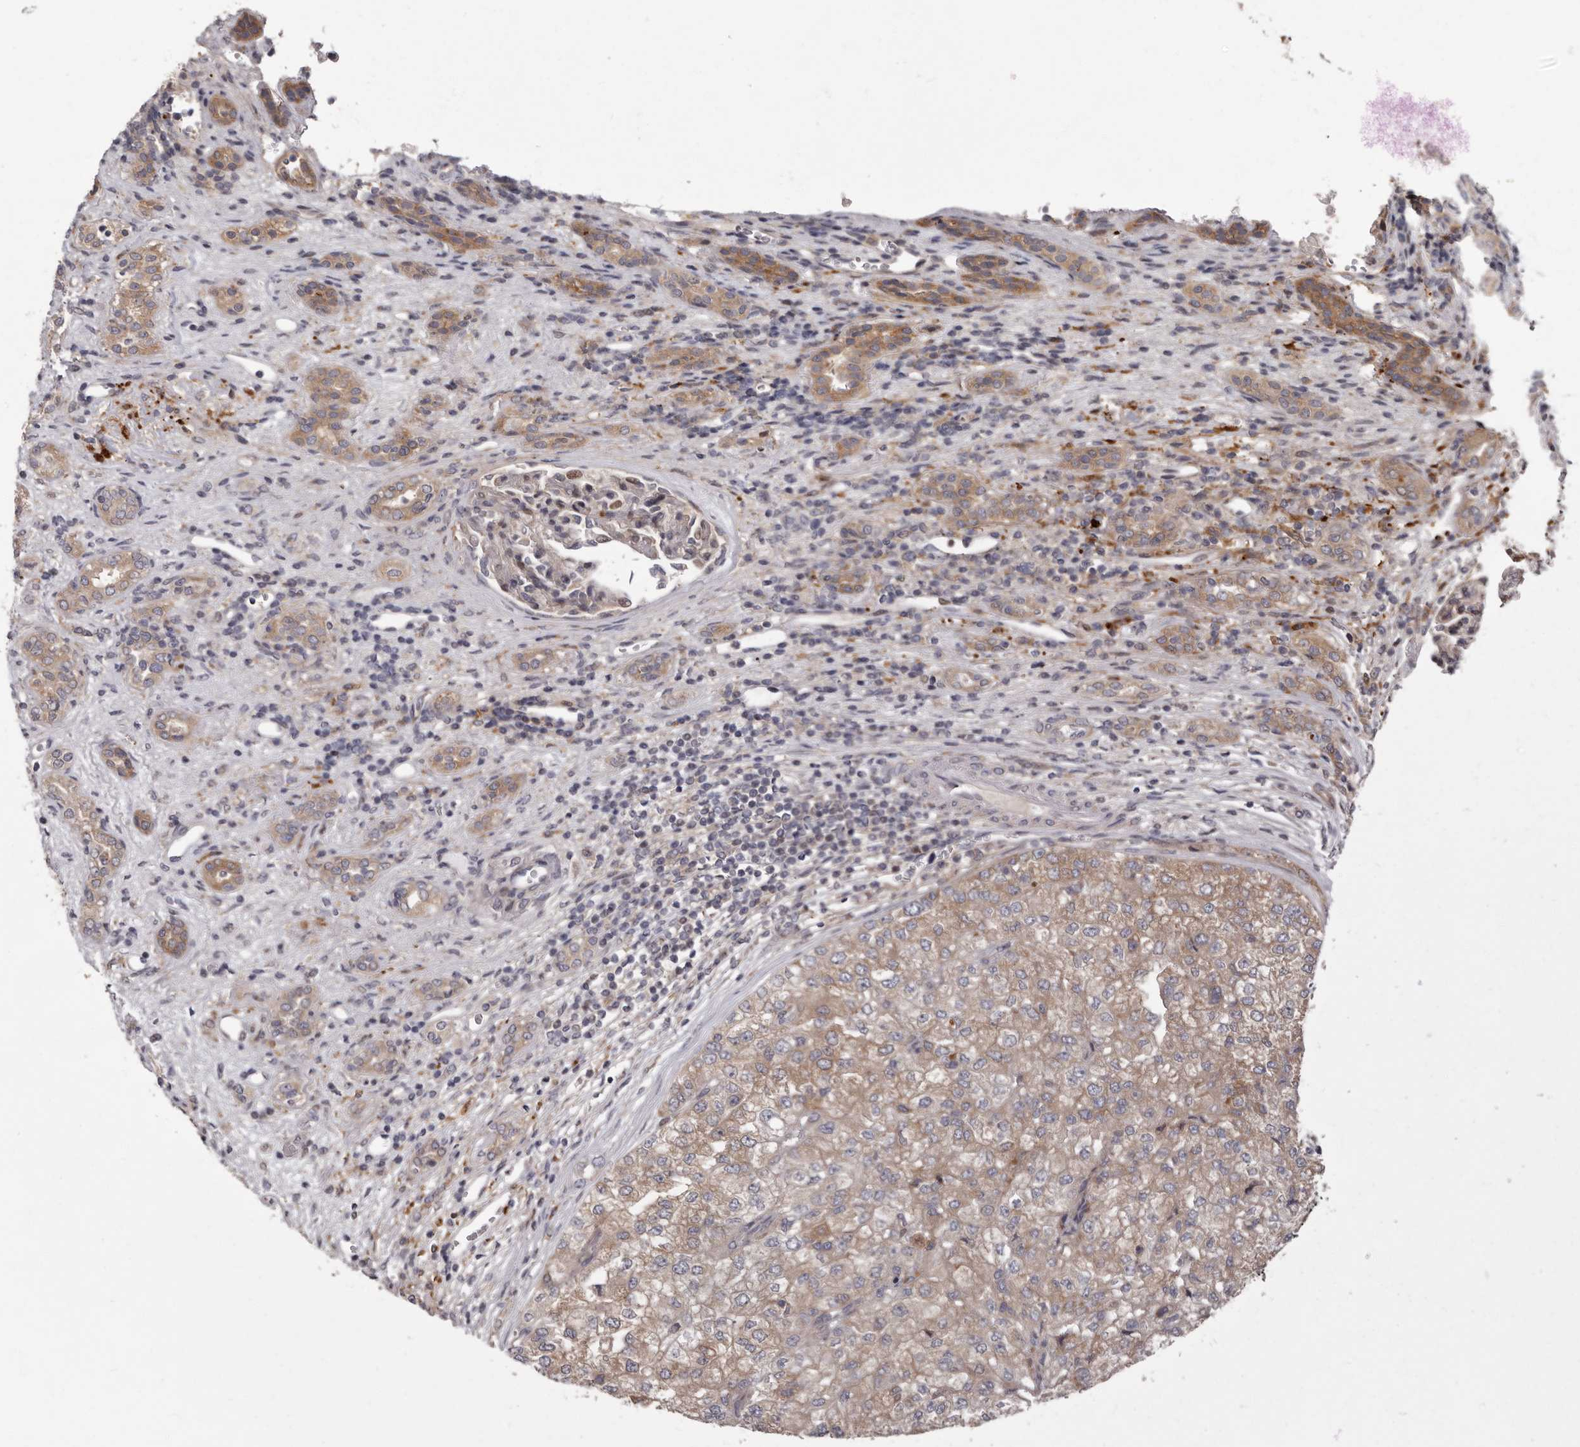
{"staining": {"intensity": "weak", "quantity": ">75%", "location": "cytoplasmic/membranous"}, "tissue": "renal cancer", "cell_type": "Tumor cells", "image_type": "cancer", "snomed": [{"axis": "morphology", "description": "Adenocarcinoma, NOS"}, {"axis": "topography", "description": "Kidney"}], "caption": "Protein expression by IHC demonstrates weak cytoplasmic/membranous expression in approximately >75% of tumor cells in renal cancer (adenocarcinoma).", "gene": "FGFR4", "patient": {"sex": "female", "age": 54}}